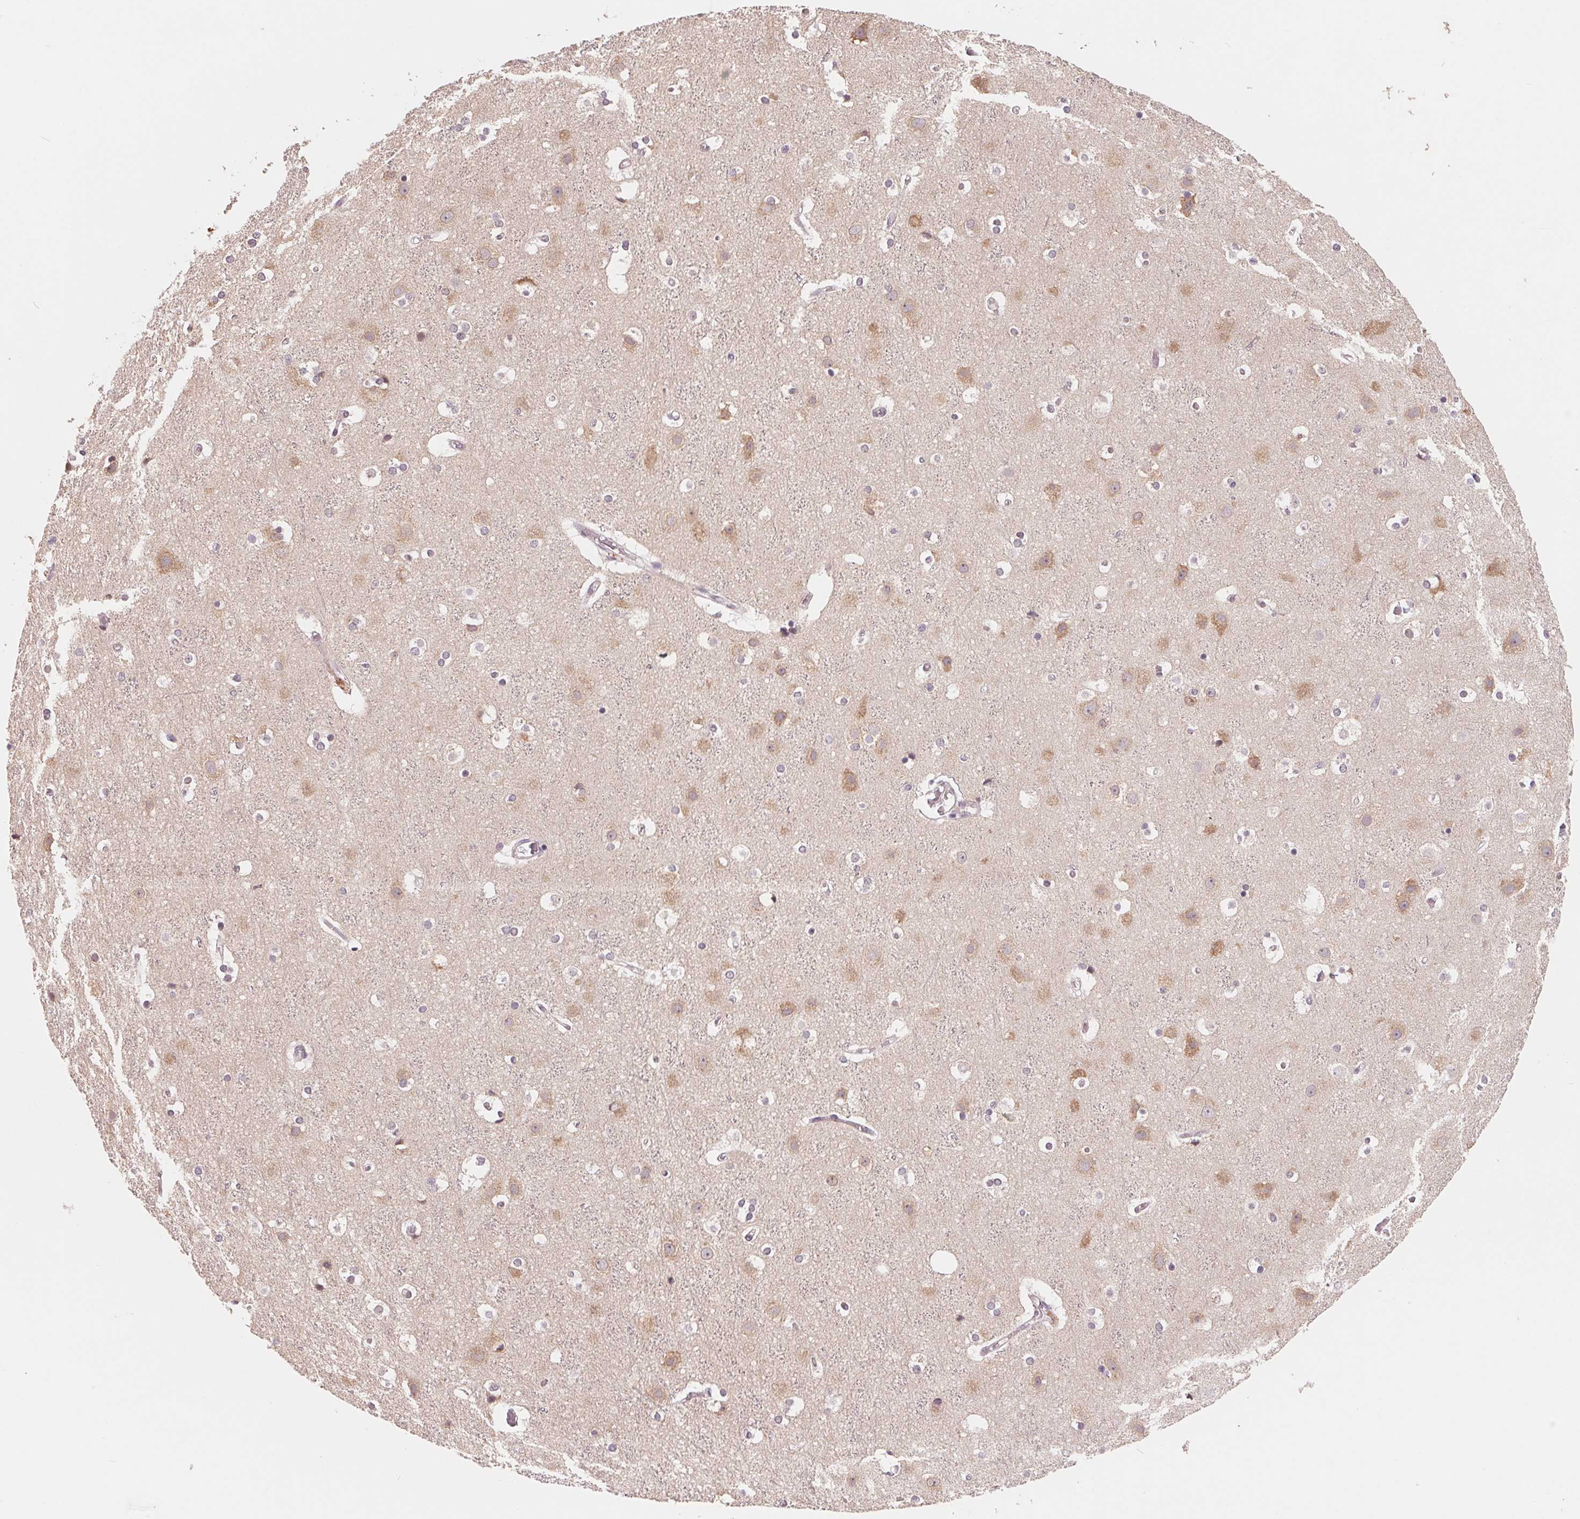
{"staining": {"intensity": "negative", "quantity": "none", "location": "none"}, "tissue": "cerebral cortex", "cell_type": "Endothelial cells", "image_type": "normal", "snomed": [{"axis": "morphology", "description": "Normal tissue, NOS"}, {"axis": "topography", "description": "Cerebral cortex"}], "caption": "Immunohistochemistry of normal cerebral cortex exhibits no expression in endothelial cells. Nuclei are stained in blue.", "gene": "GIGYF2", "patient": {"sex": "female", "age": 52}}